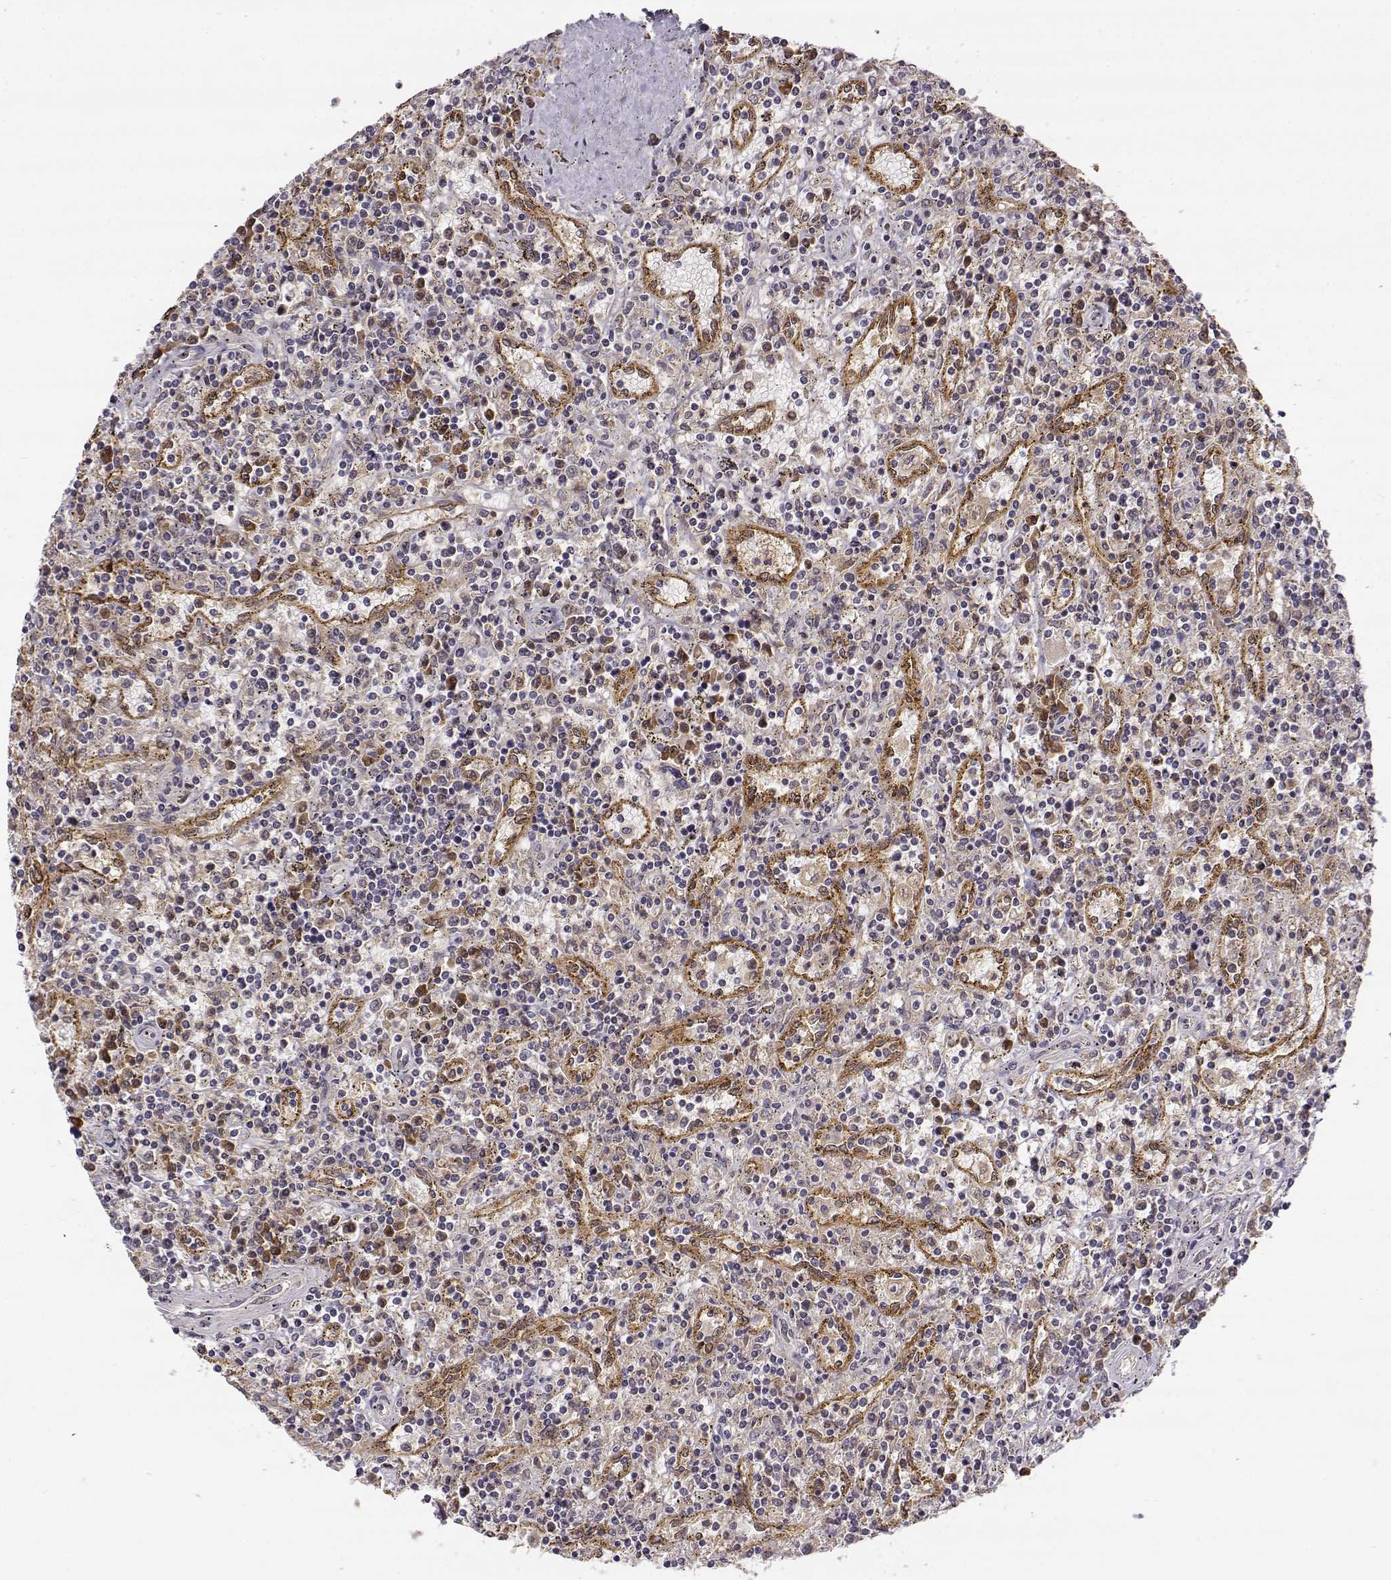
{"staining": {"intensity": "negative", "quantity": "none", "location": "none"}, "tissue": "lymphoma", "cell_type": "Tumor cells", "image_type": "cancer", "snomed": [{"axis": "morphology", "description": "Malignant lymphoma, non-Hodgkin's type, Low grade"}, {"axis": "topography", "description": "Spleen"}], "caption": "IHC histopathology image of lymphoma stained for a protein (brown), which reveals no expression in tumor cells.", "gene": "ERGIC2", "patient": {"sex": "male", "age": 62}}